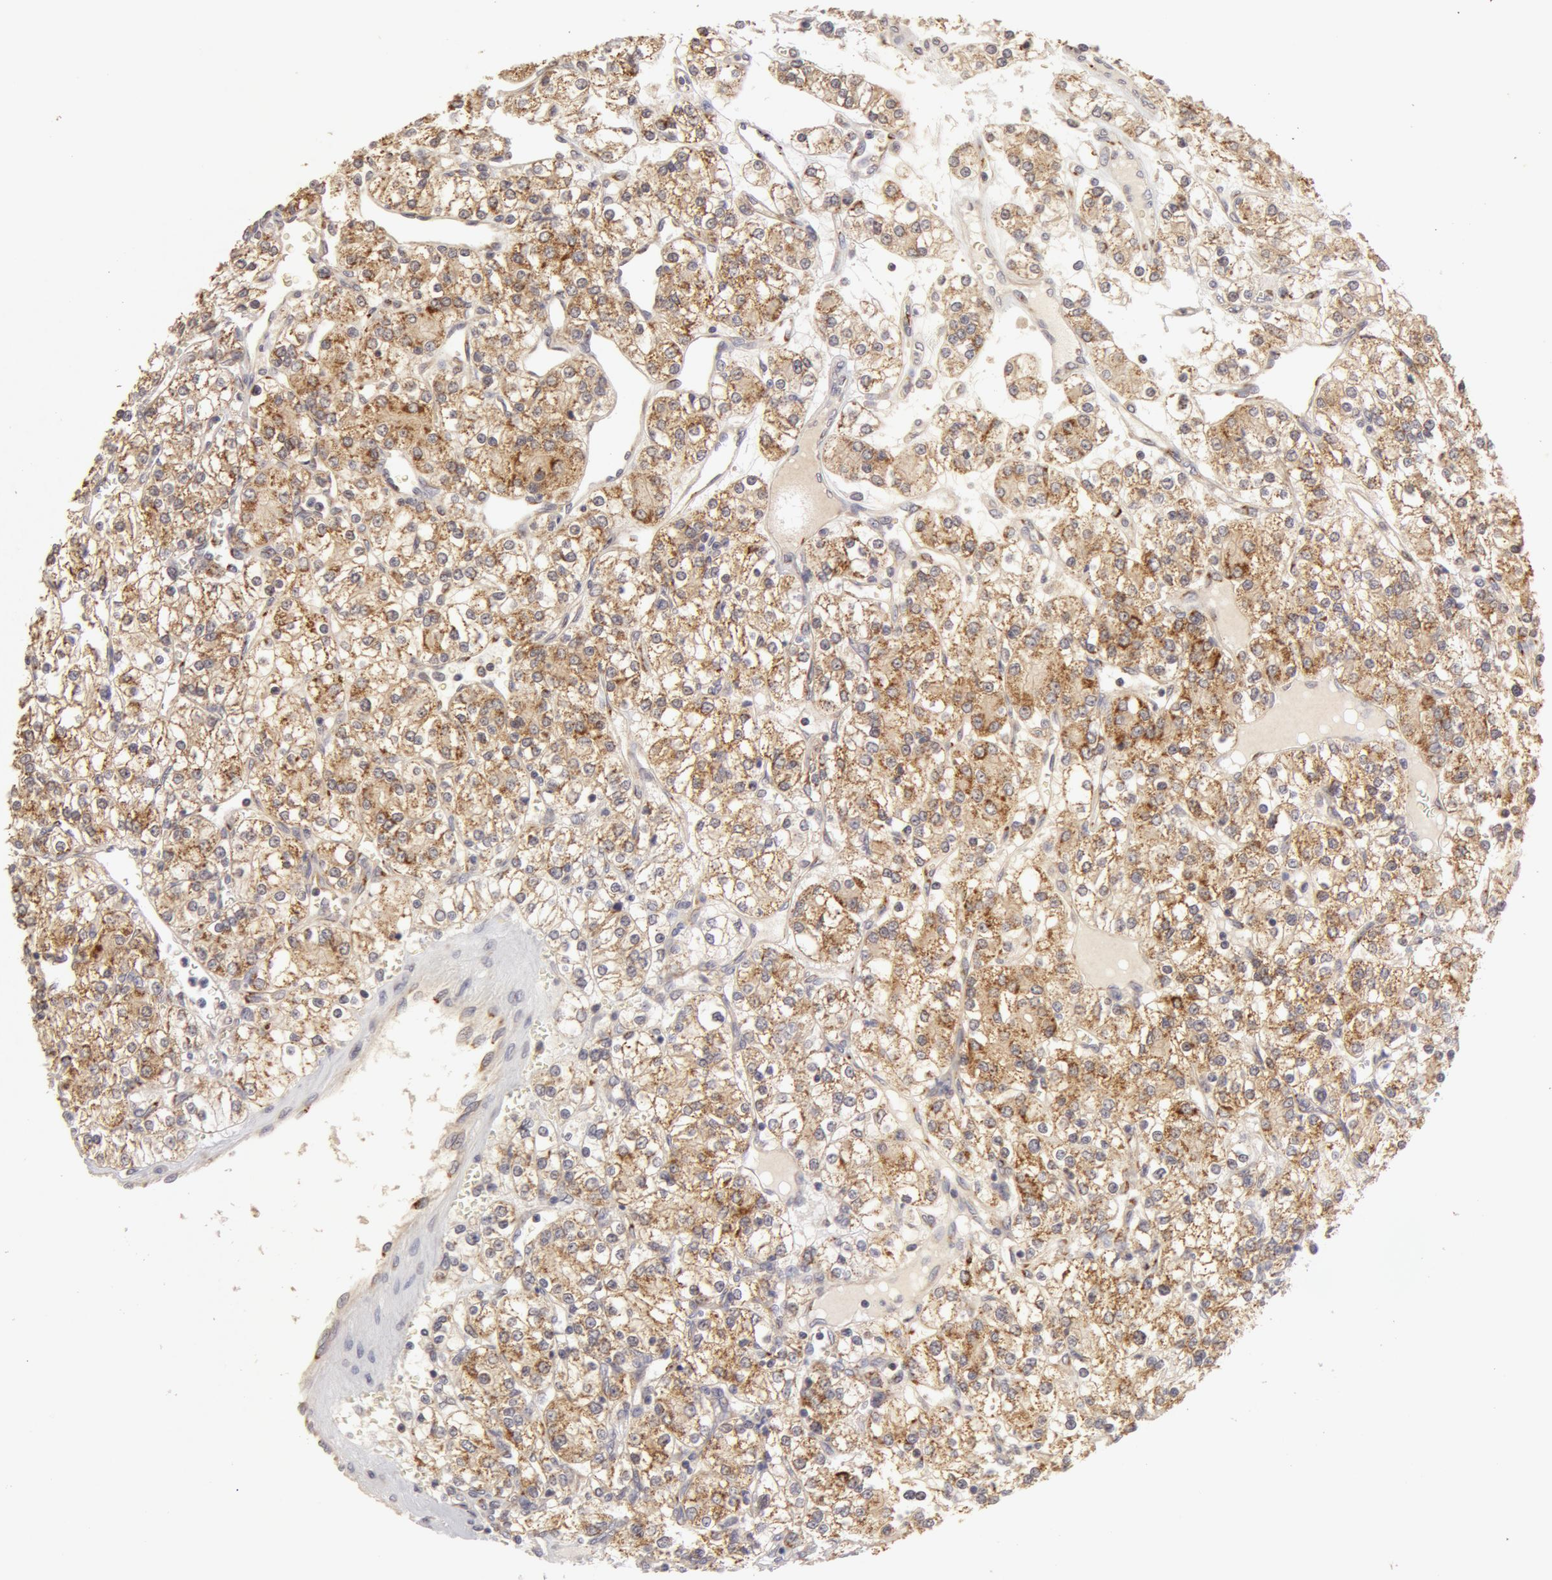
{"staining": {"intensity": "moderate", "quantity": "<25%", "location": "cytoplasmic/membranous"}, "tissue": "renal cancer", "cell_type": "Tumor cells", "image_type": "cancer", "snomed": [{"axis": "morphology", "description": "Adenocarcinoma, NOS"}, {"axis": "topography", "description": "Kidney"}], "caption": "Moderate cytoplasmic/membranous expression is seen in about <25% of tumor cells in renal cancer.", "gene": "ADPRH", "patient": {"sex": "female", "age": 62}}